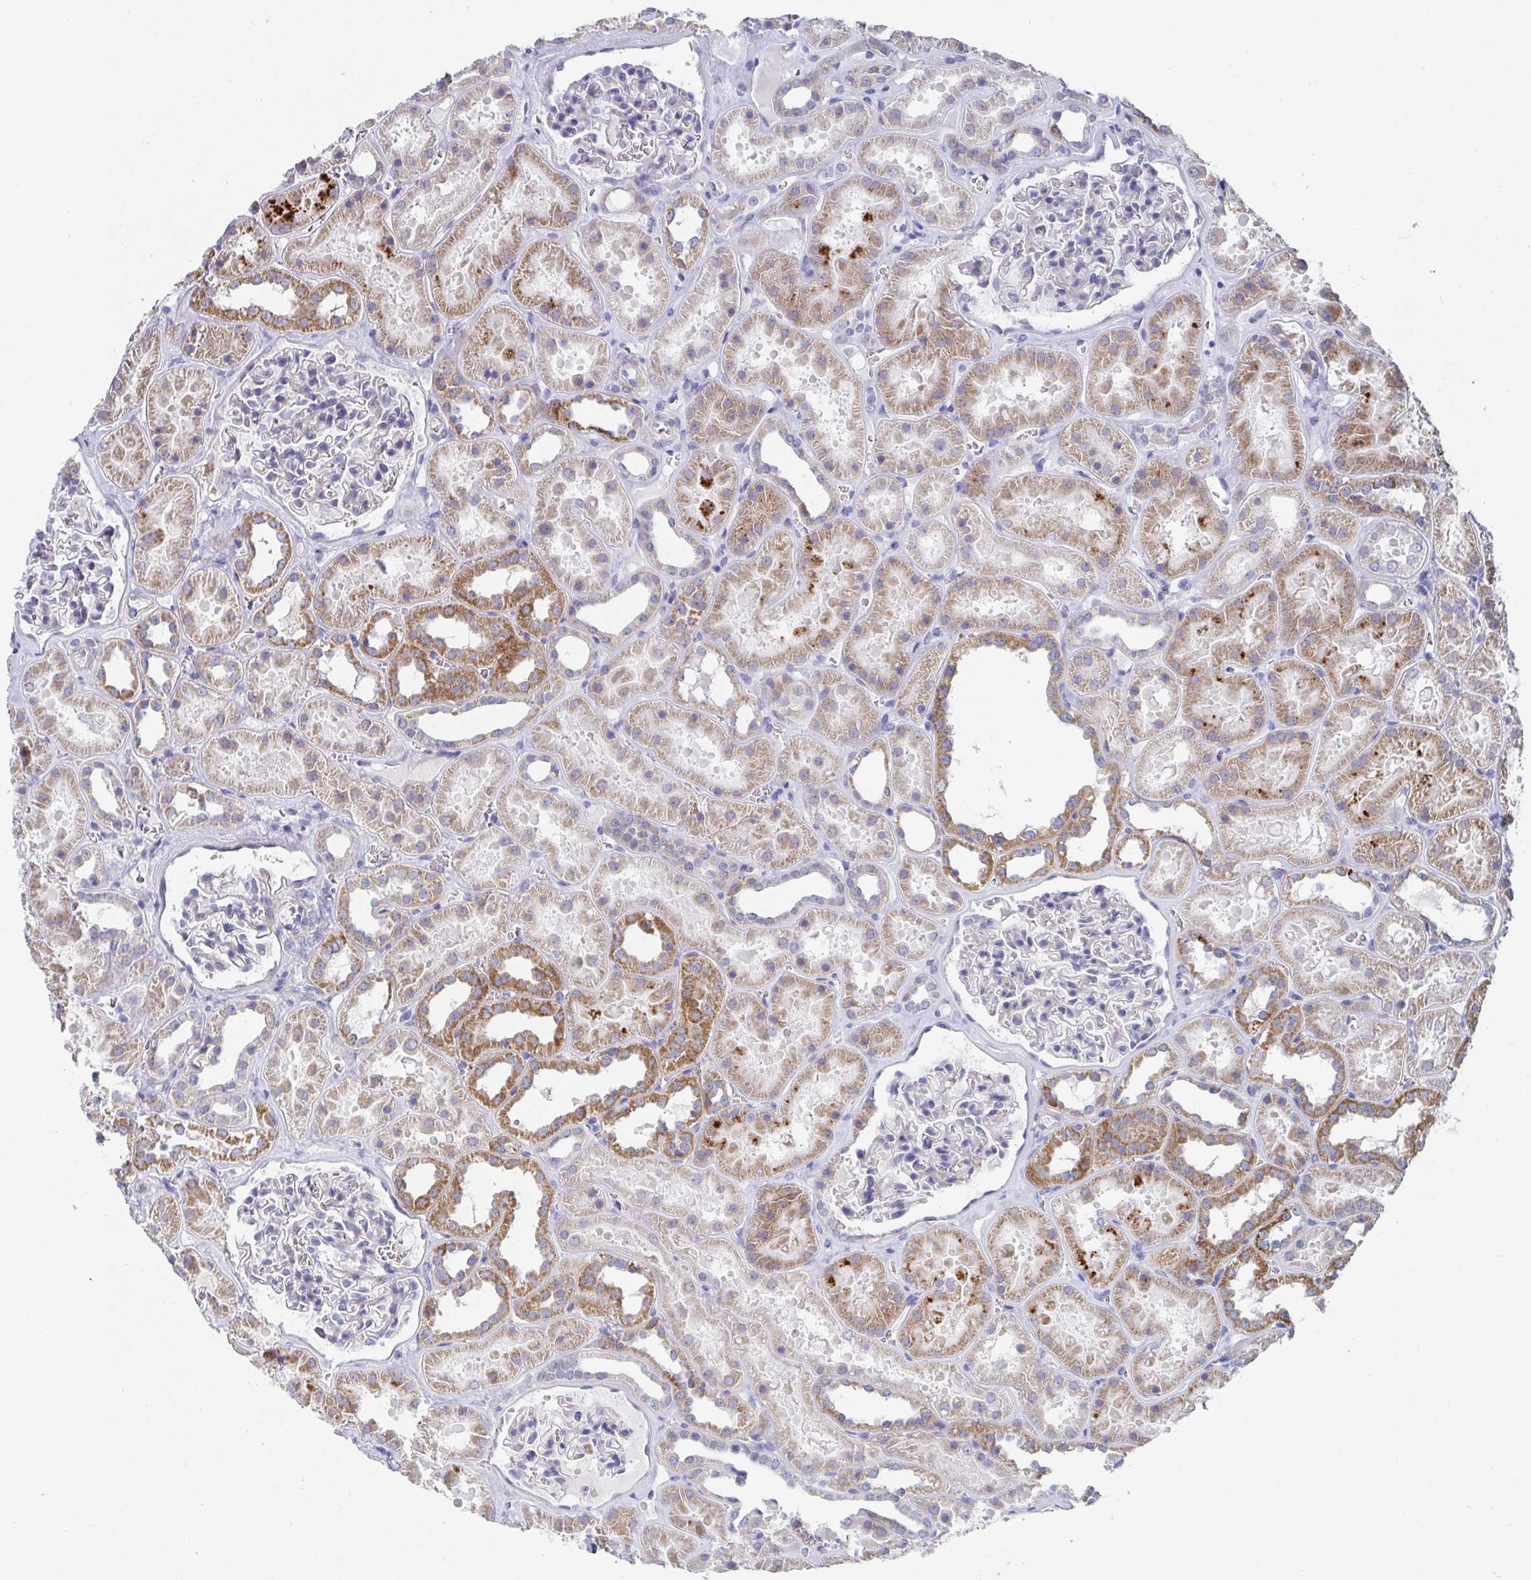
{"staining": {"intensity": "negative", "quantity": "none", "location": "none"}, "tissue": "kidney", "cell_type": "Cells in glomeruli", "image_type": "normal", "snomed": [{"axis": "morphology", "description": "Normal tissue, NOS"}, {"axis": "topography", "description": "Kidney"}], "caption": "The micrograph reveals no significant positivity in cells in glomeruli of kidney.", "gene": "ATP5F1C", "patient": {"sex": "female", "age": 41}}